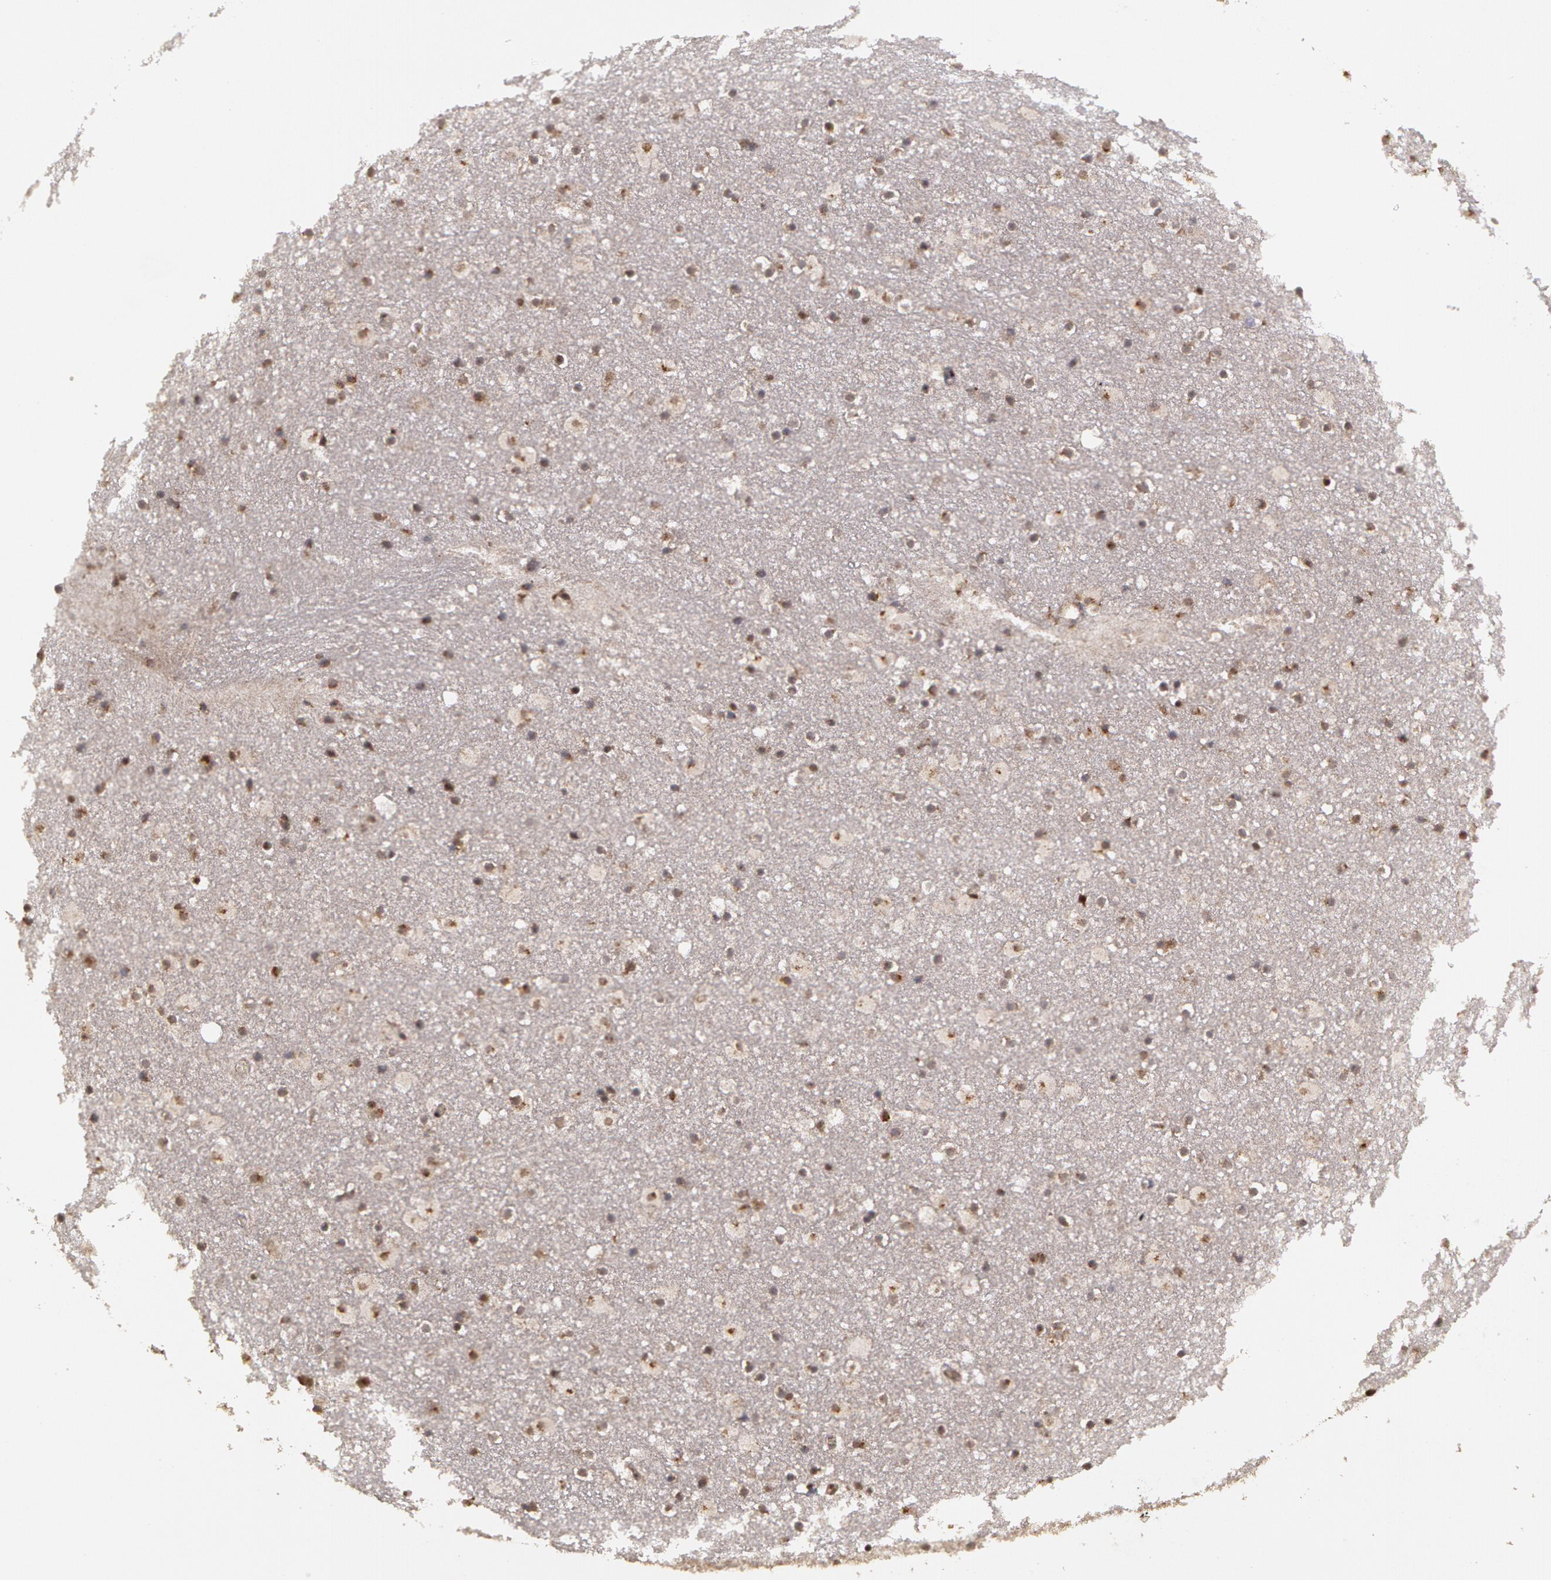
{"staining": {"intensity": "negative", "quantity": "none", "location": "none"}, "tissue": "caudate", "cell_type": "Glial cells", "image_type": "normal", "snomed": [{"axis": "morphology", "description": "Normal tissue, NOS"}, {"axis": "topography", "description": "Lateral ventricle wall"}], "caption": "DAB (3,3'-diaminobenzidine) immunohistochemical staining of benign caudate demonstrates no significant expression in glial cells.", "gene": "STX5", "patient": {"sex": "male", "age": 45}}